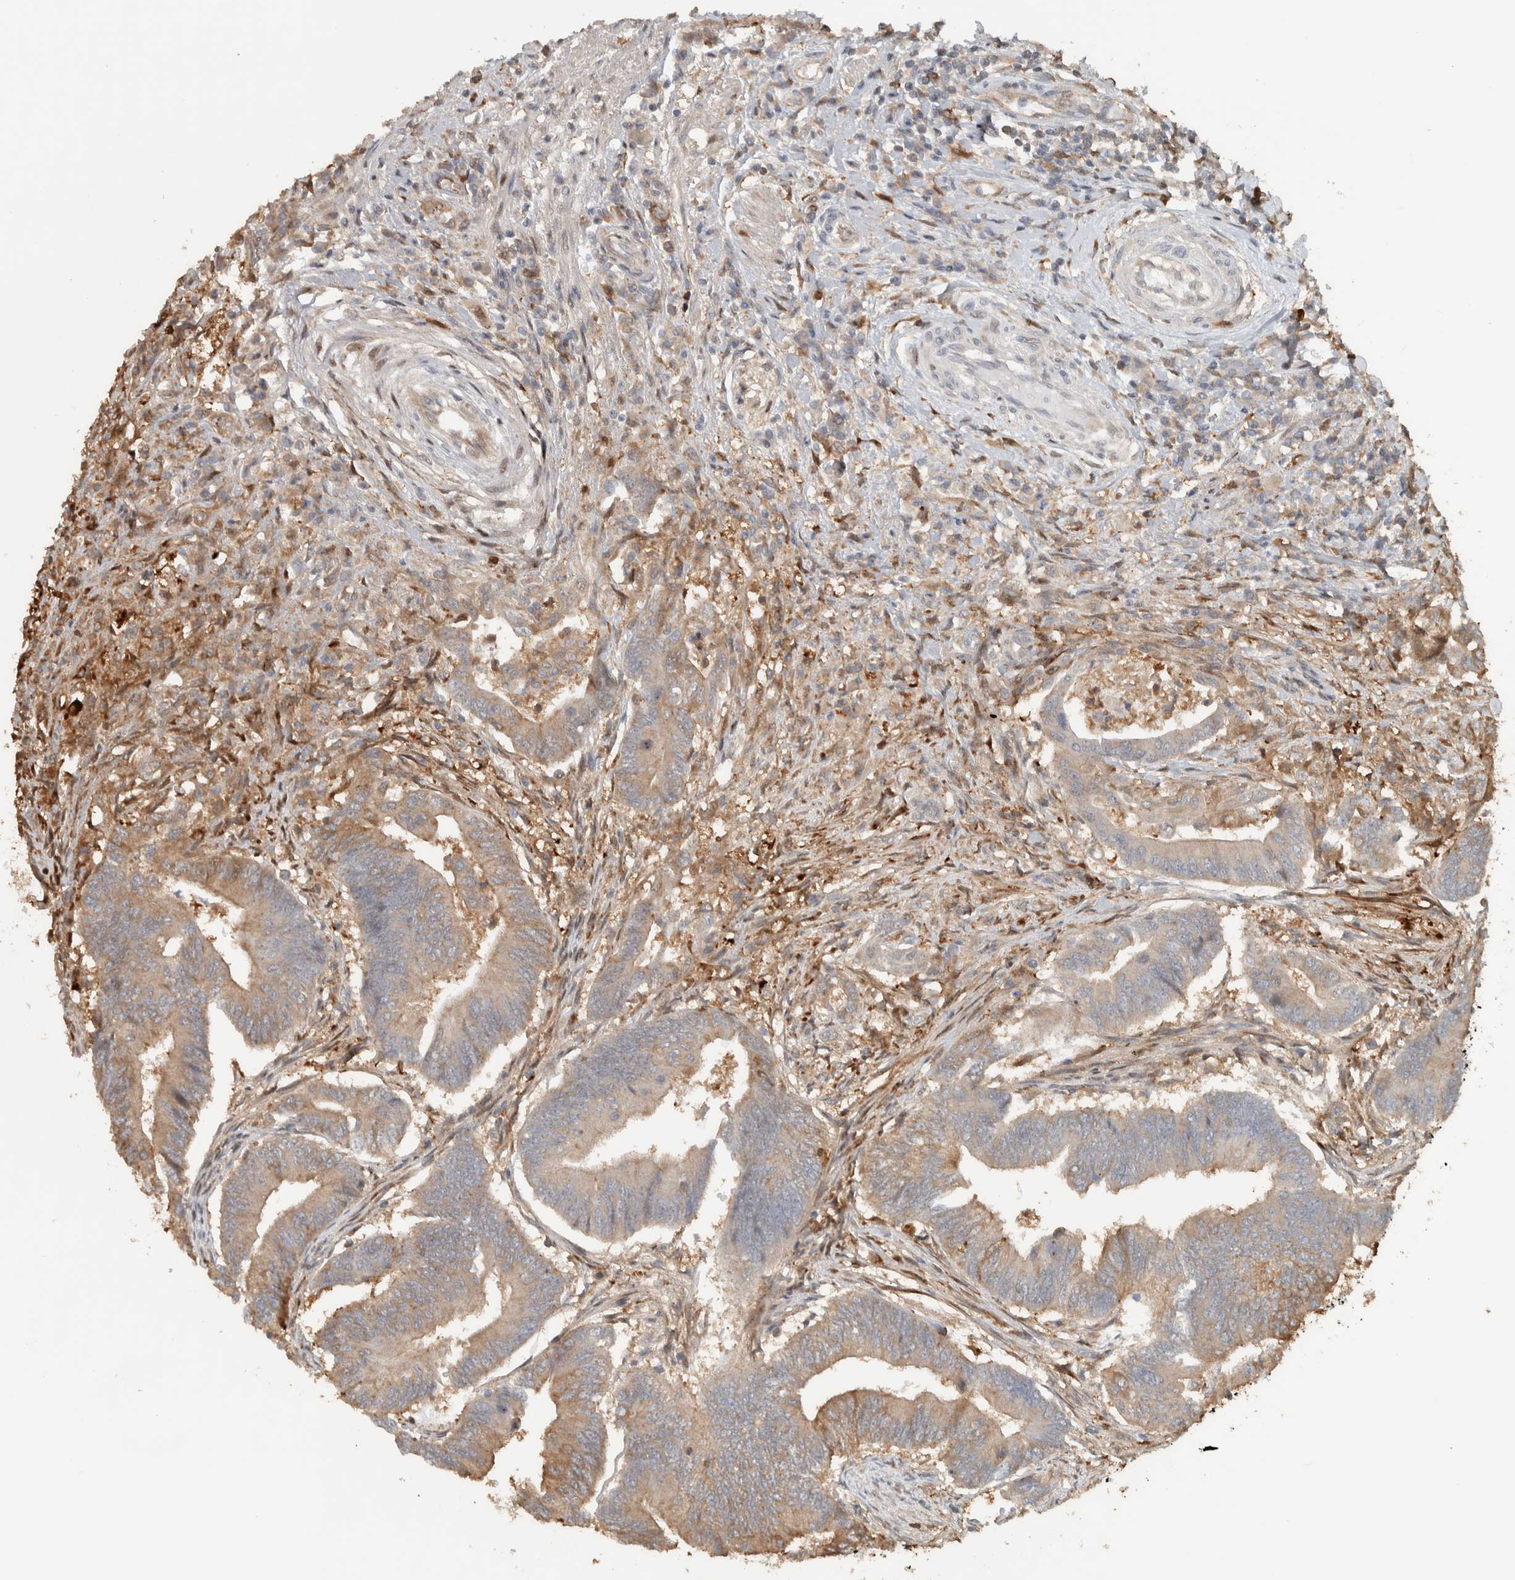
{"staining": {"intensity": "weak", "quantity": ">75%", "location": "cytoplasmic/membranous"}, "tissue": "colorectal cancer", "cell_type": "Tumor cells", "image_type": "cancer", "snomed": [{"axis": "morphology", "description": "Adenoma, NOS"}, {"axis": "morphology", "description": "Adenocarcinoma, NOS"}, {"axis": "topography", "description": "Colon"}], "caption": "Immunohistochemistry staining of colorectal cancer (adenocarcinoma), which exhibits low levels of weak cytoplasmic/membranous staining in approximately >75% of tumor cells indicating weak cytoplasmic/membranous protein staining. The staining was performed using DAB (brown) for protein detection and nuclei were counterstained in hematoxylin (blue).", "gene": "CNTROB", "patient": {"sex": "male", "age": 79}}